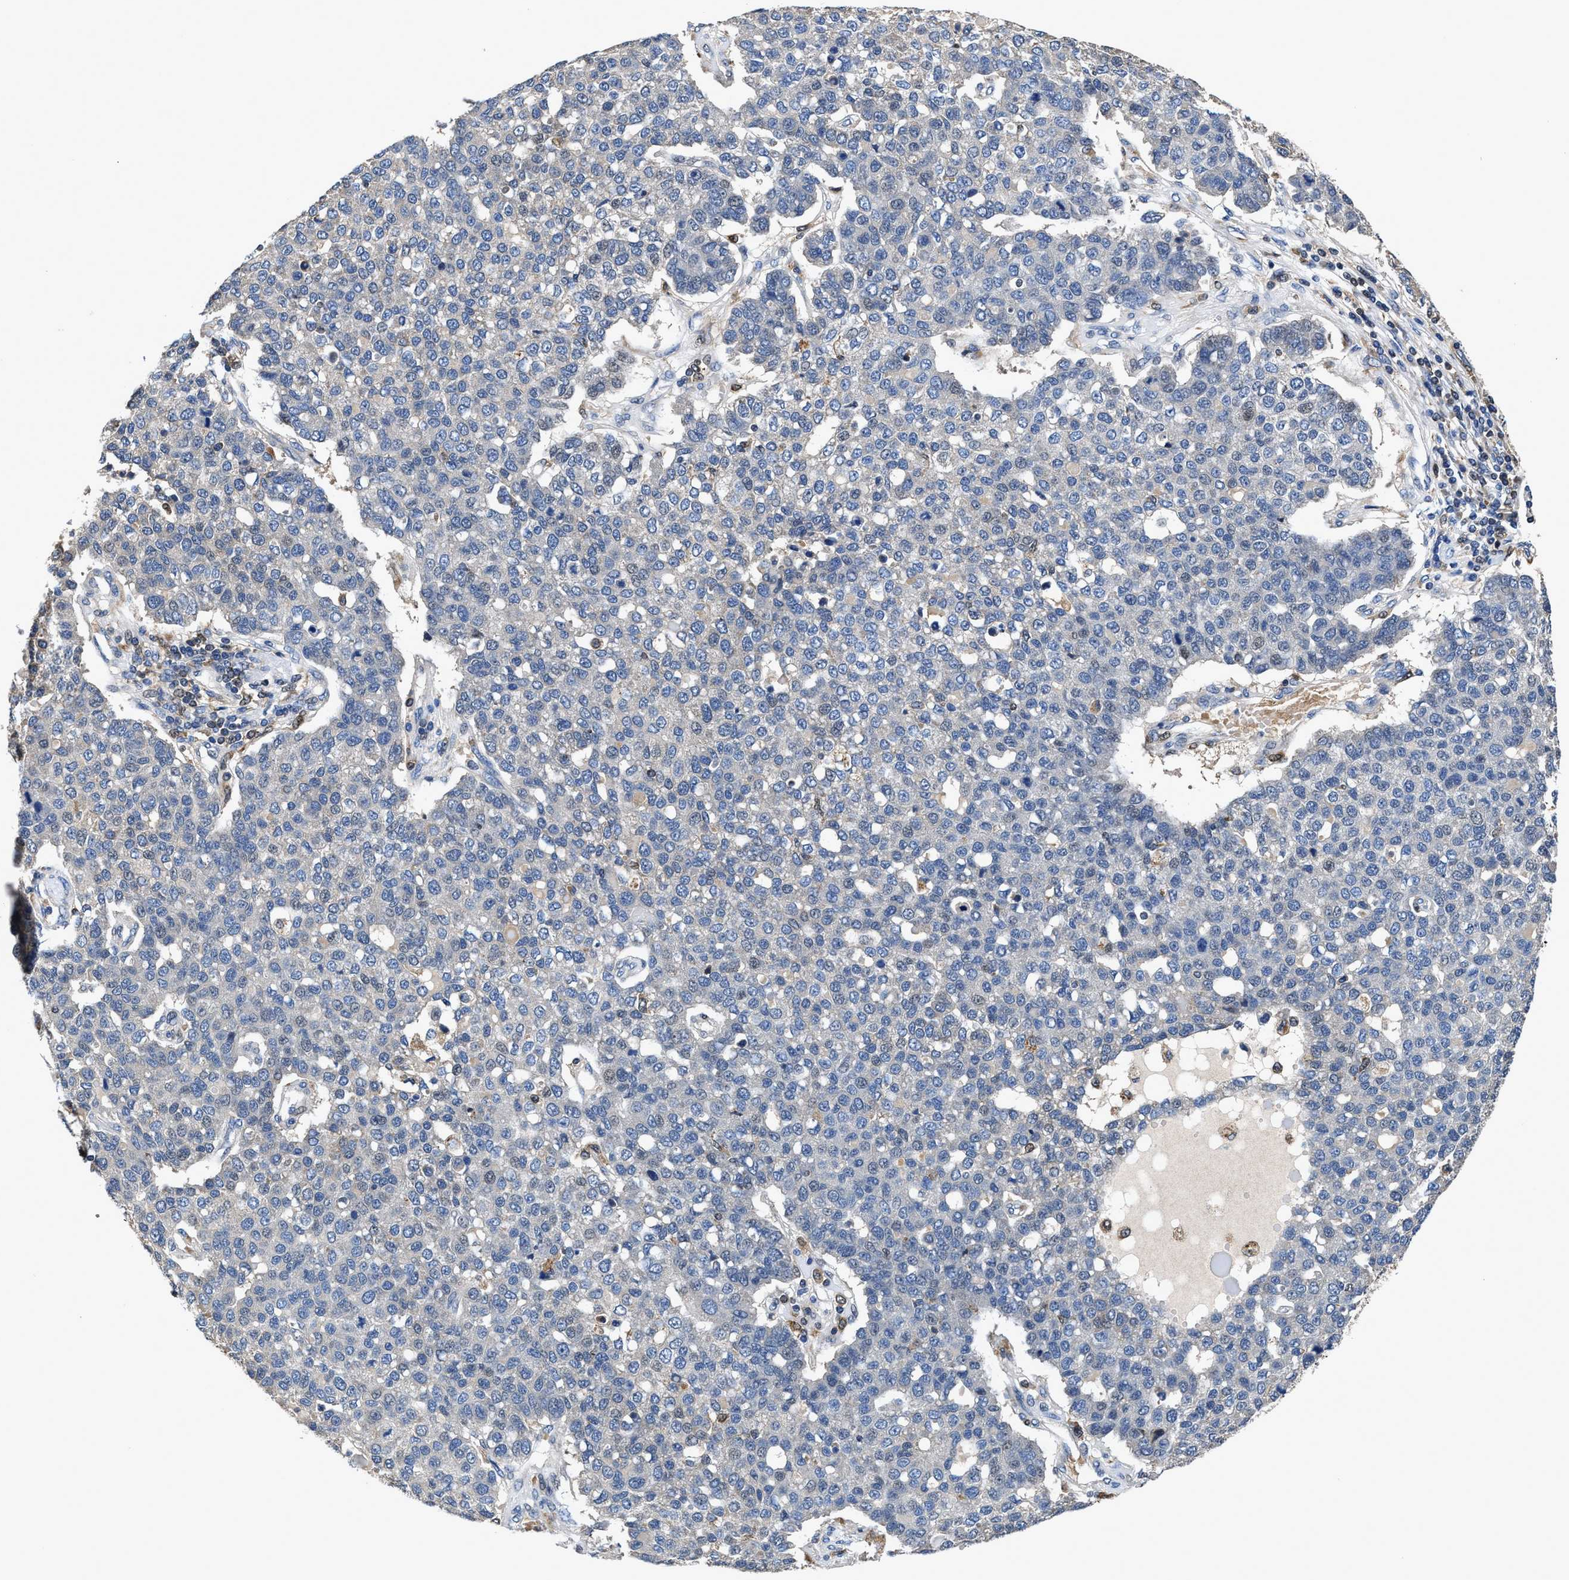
{"staining": {"intensity": "negative", "quantity": "none", "location": "none"}, "tissue": "pancreatic cancer", "cell_type": "Tumor cells", "image_type": "cancer", "snomed": [{"axis": "morphology", "description": "Adenocarcinoma, NOS"}, {"axis": "topography", "description": "Pancreas"}], "caption": "Tumor cells are negative for protein expression in human adenocarcinoma (pancreatic).", "gene": "RGS10", "patient": {"sex": "female", "age": 61}}